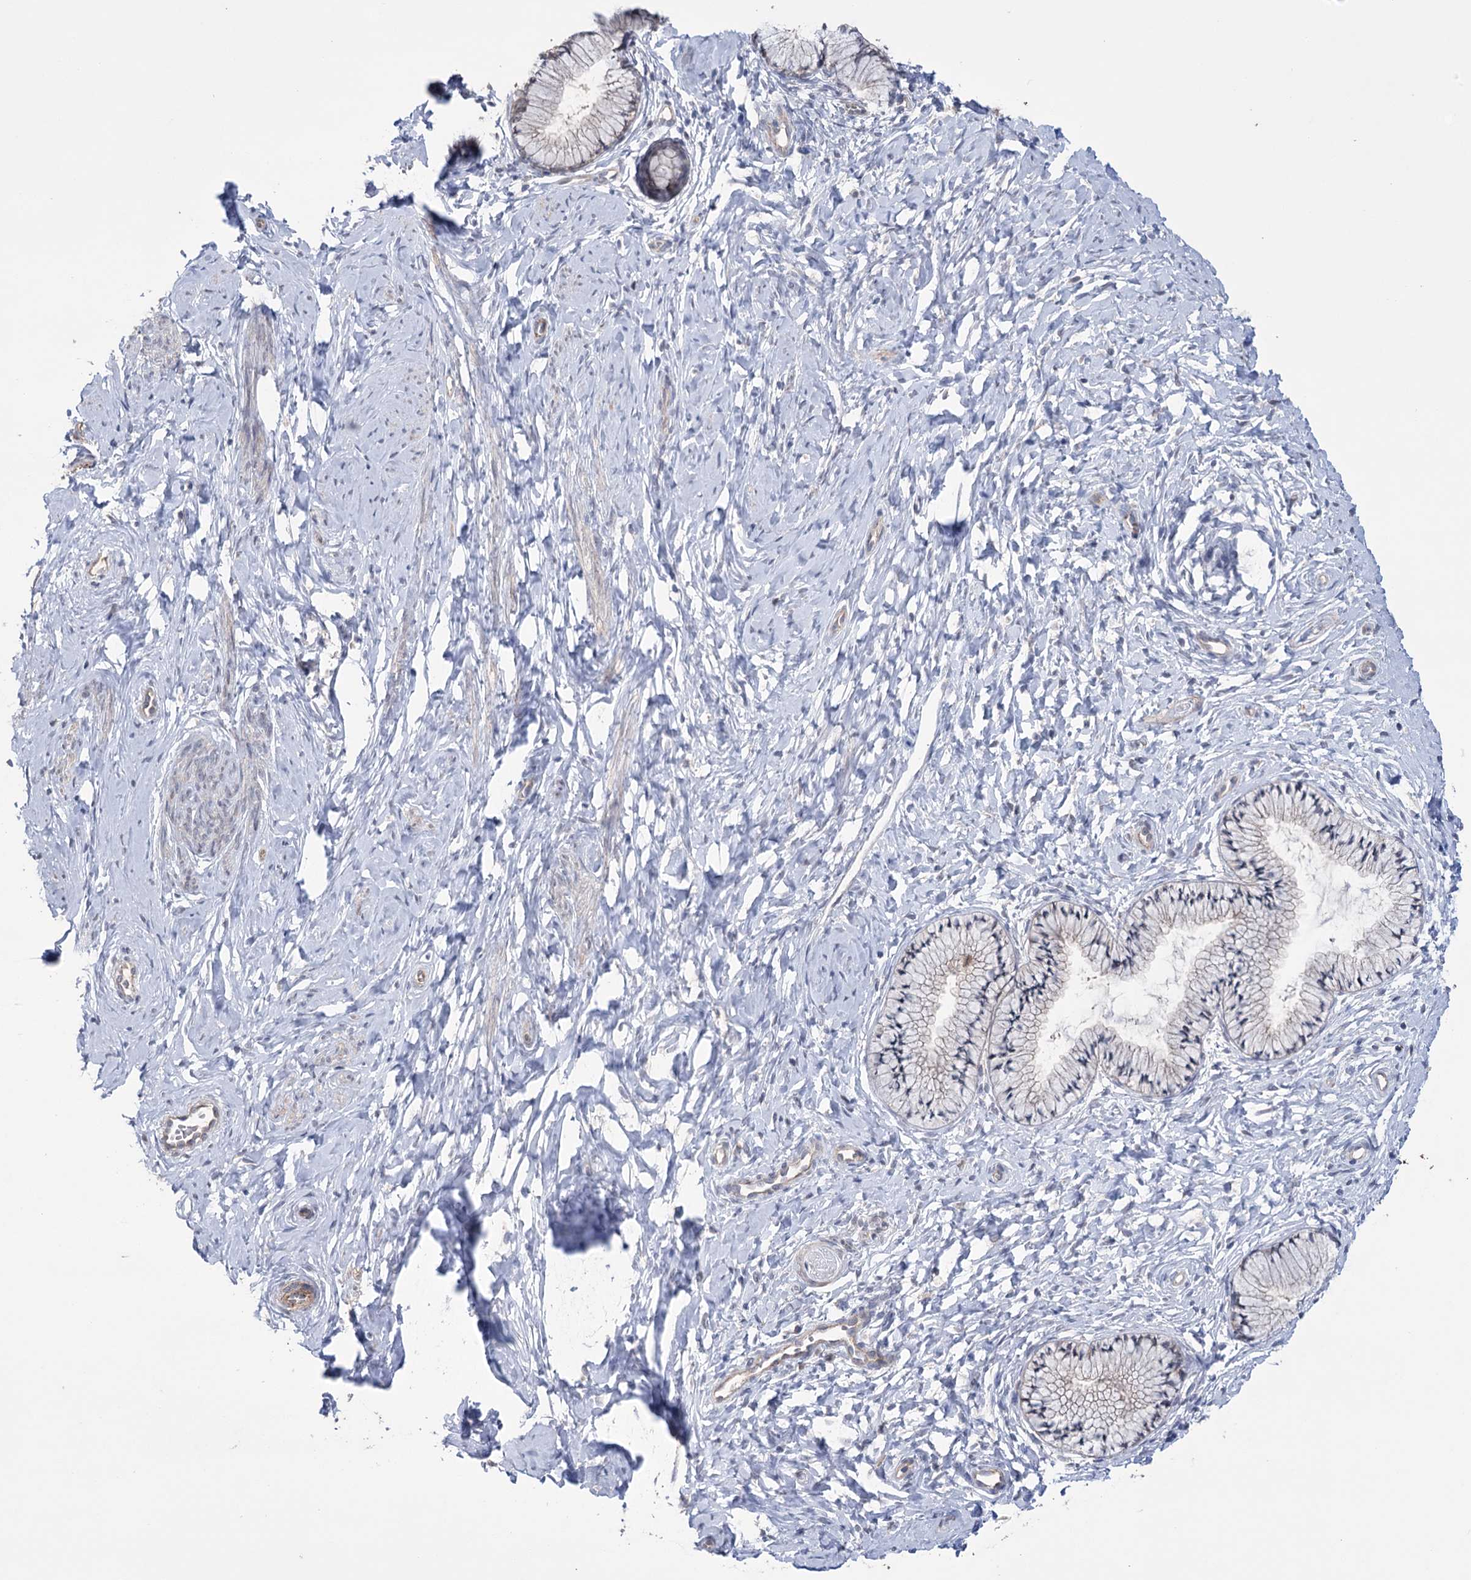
{"staining": {"intensity": "negative", "quantity": "none", "location": "none"}, "tissue": "cervix", "cell_type": "Glandular cells", "image_type": "normal", "snomed": [{"axis": "morphology", "description": "Normal tissue, NOS"}, {"axis": "topography", "description": "Cervix"}], "caption": "Cervix stained for a protein using IHC shows no expression glandular cells.", "gene": "TRIM71", "patient": {"sex": "female", "age": 33}}